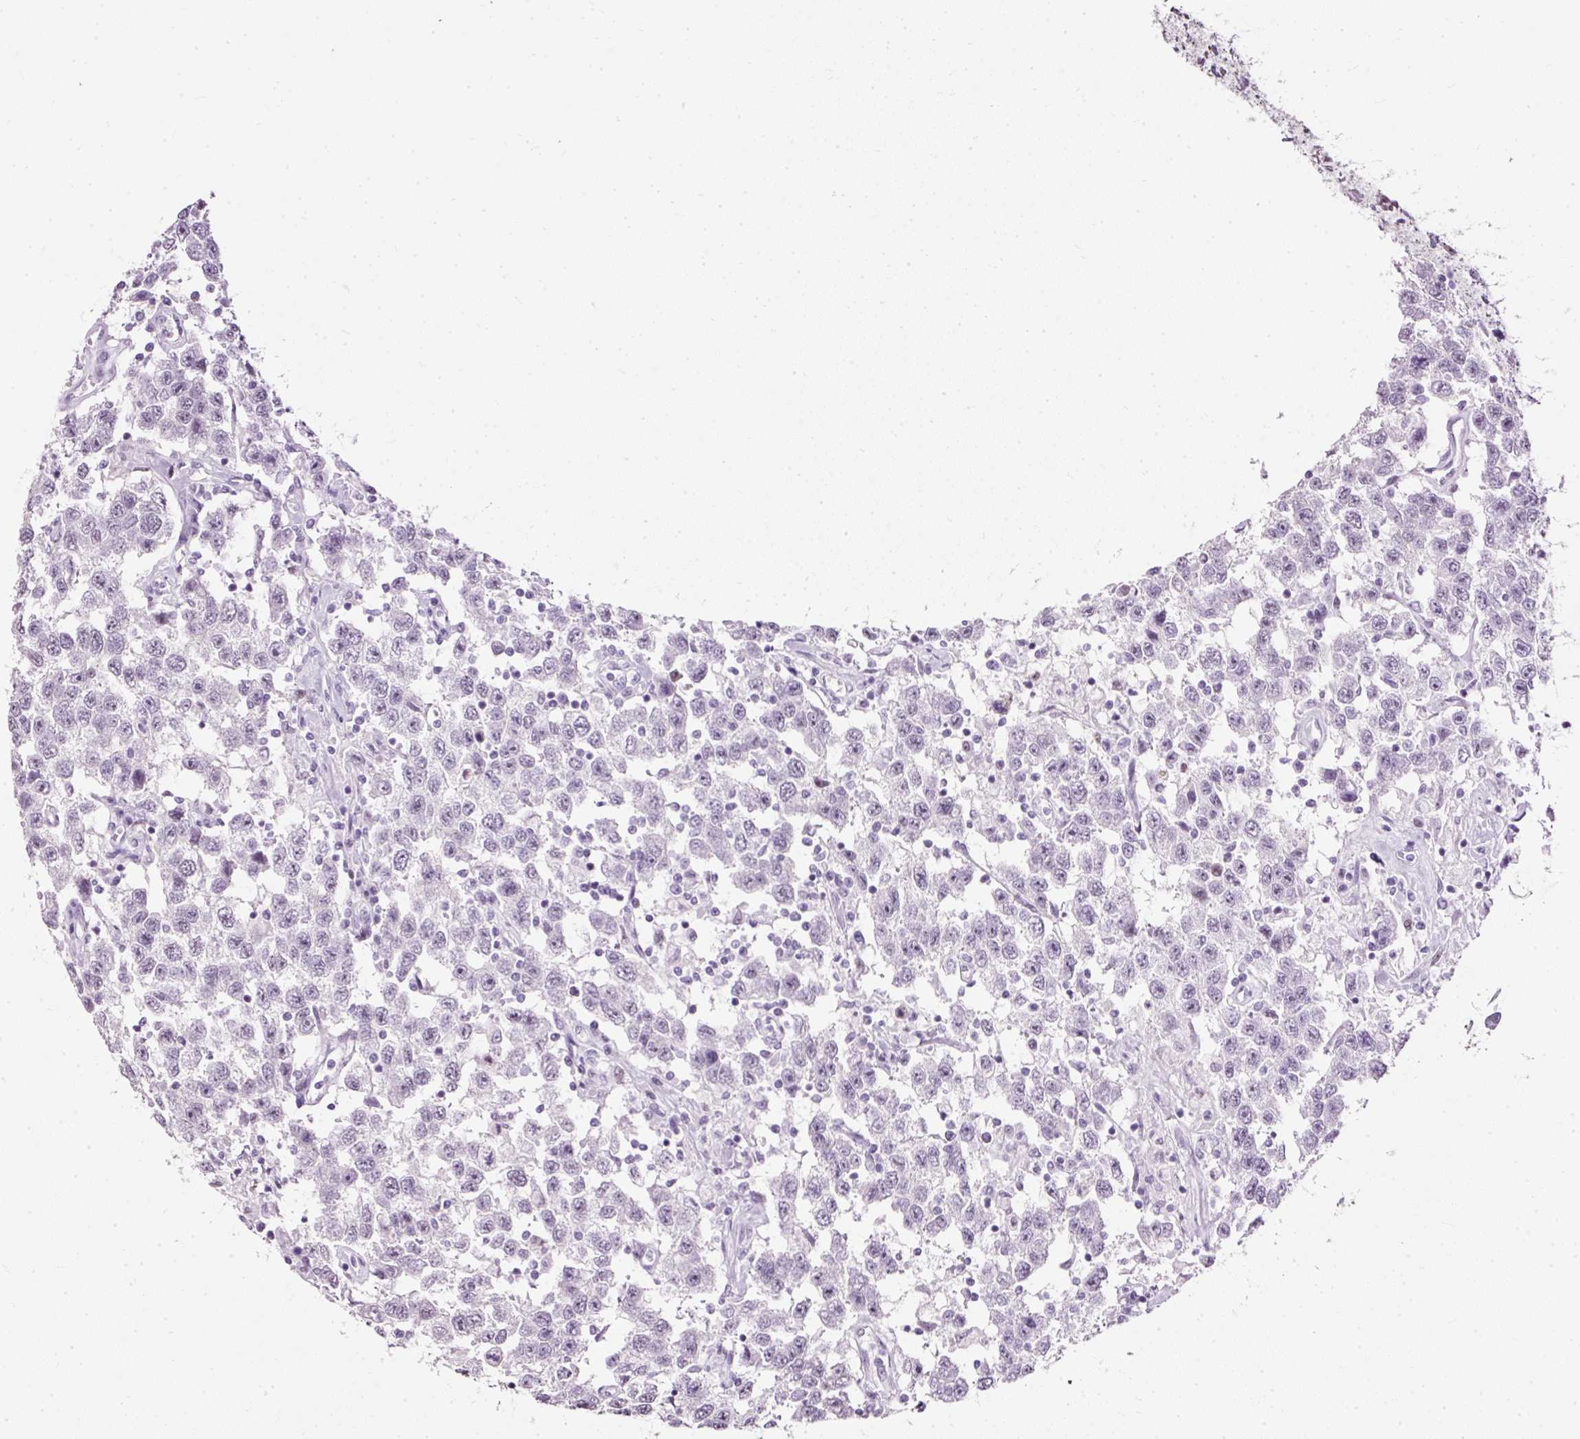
{"staining": {"intensity": "negative", "quantity": "none", "location": "none"}, "tissue": "testis cancer", "cell_type": "Tumor cells", "image_type": "cancer", "snomed": [{"axis": "morphology", "description": "Seminoma, NOS"}, {"axis": "topography", "description": "Testis"}], "caption": "DAB immunohistochemical staining of human testis cancer displays no significant positivity in tumor cells.", "gene": "PDE6B", "patient": {"sex": "male", "age": 41}}